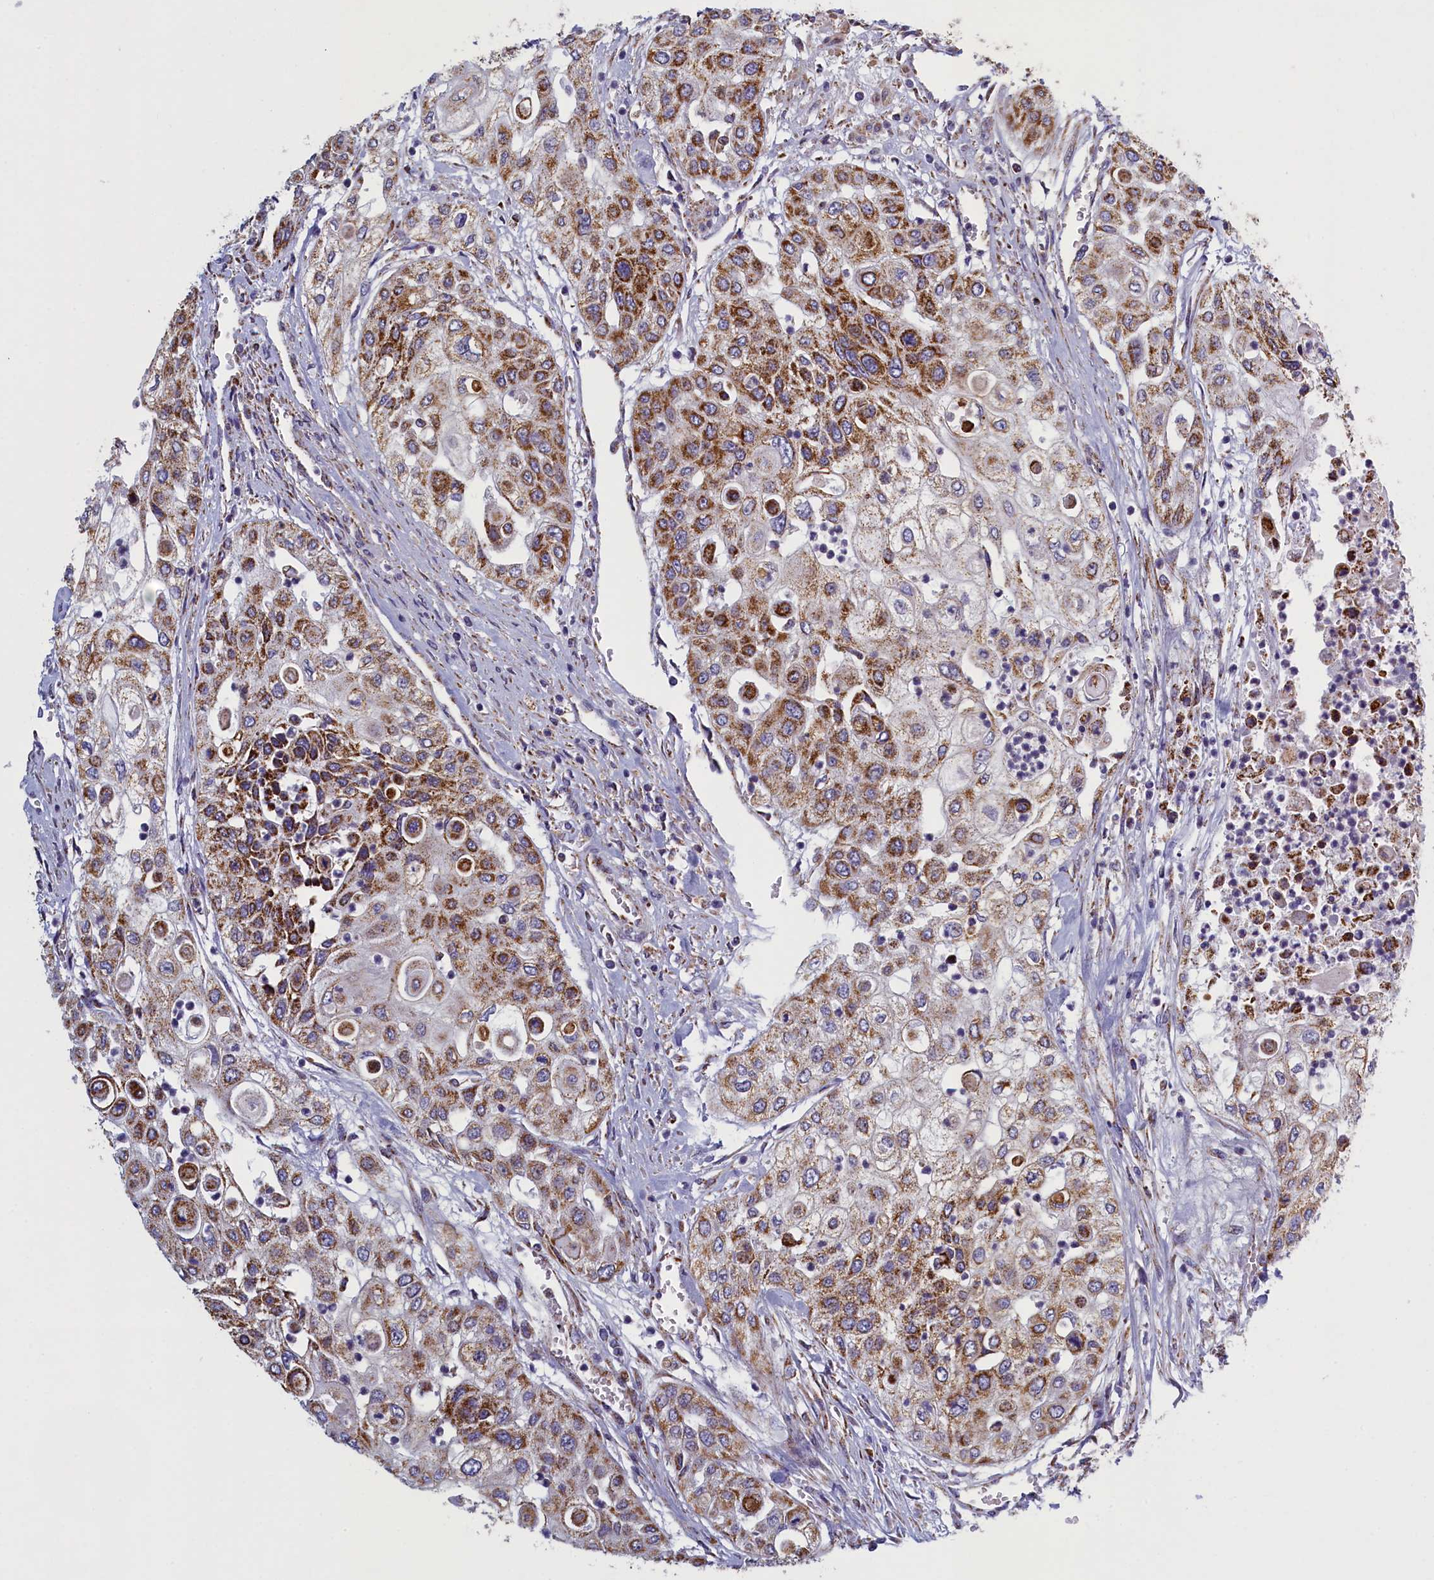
{"staining": {"intensity": "moderate", "quantity": ">75%", "location": "cytoplasmic/membranous"}, "tissue": "urothelial cancer", "cell_type": "Tumor cells", "image_type": "cancer", "snomed": [{"axis": "morphology", "description": "Urothelial carcinoma, High grade"}, {"axis": "topography", "description": "Urinary bladder"}], "caption": "An image of urothelial cancer stained for a protein exhibits moderate cytoplasmic/membranous brown staining in tumor cells.", "gene": "IFT122", "patient": {"sex": "female", "age": 79}}